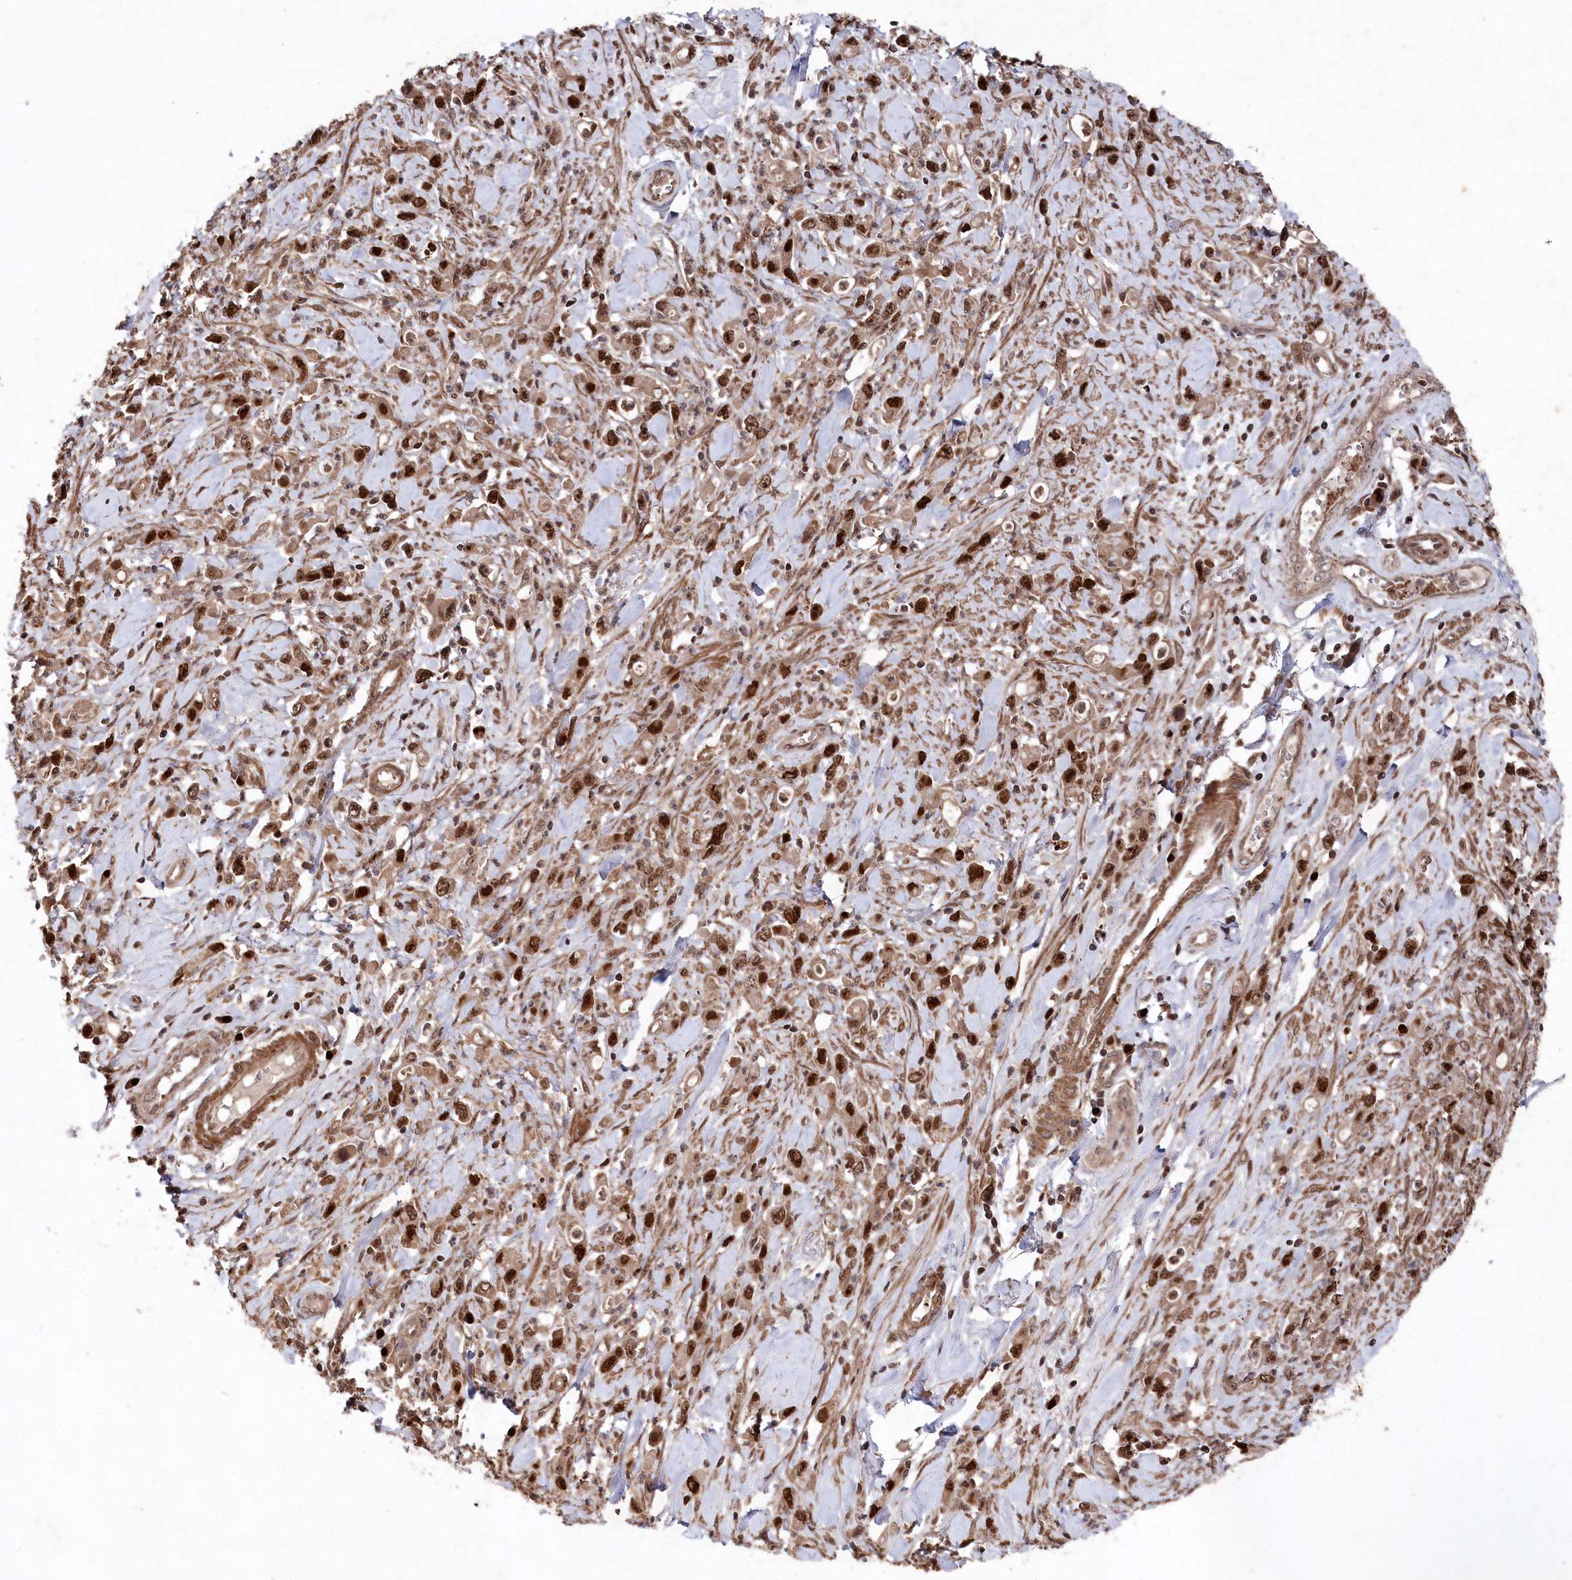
{"staining": {"intensity": "strong", "quantity": ">75%", "location": "nuclear"}, "tissue": "stomach cancer", "cell_type": "Tumor cells", "image_type": "cancer", "snomed": [{"axis": "morphology", "description": "Adenocarcinoma, NOS"}, {"axis": "topography", "description": "Stomach, lower"}], "caption": "Tumor cells reveal strong nuclear expression in about >75% of cells in stomach cancer (adenocarcinoma).", "gene": "BORCS7", "patient": {"sex": "female", "age": 43}}